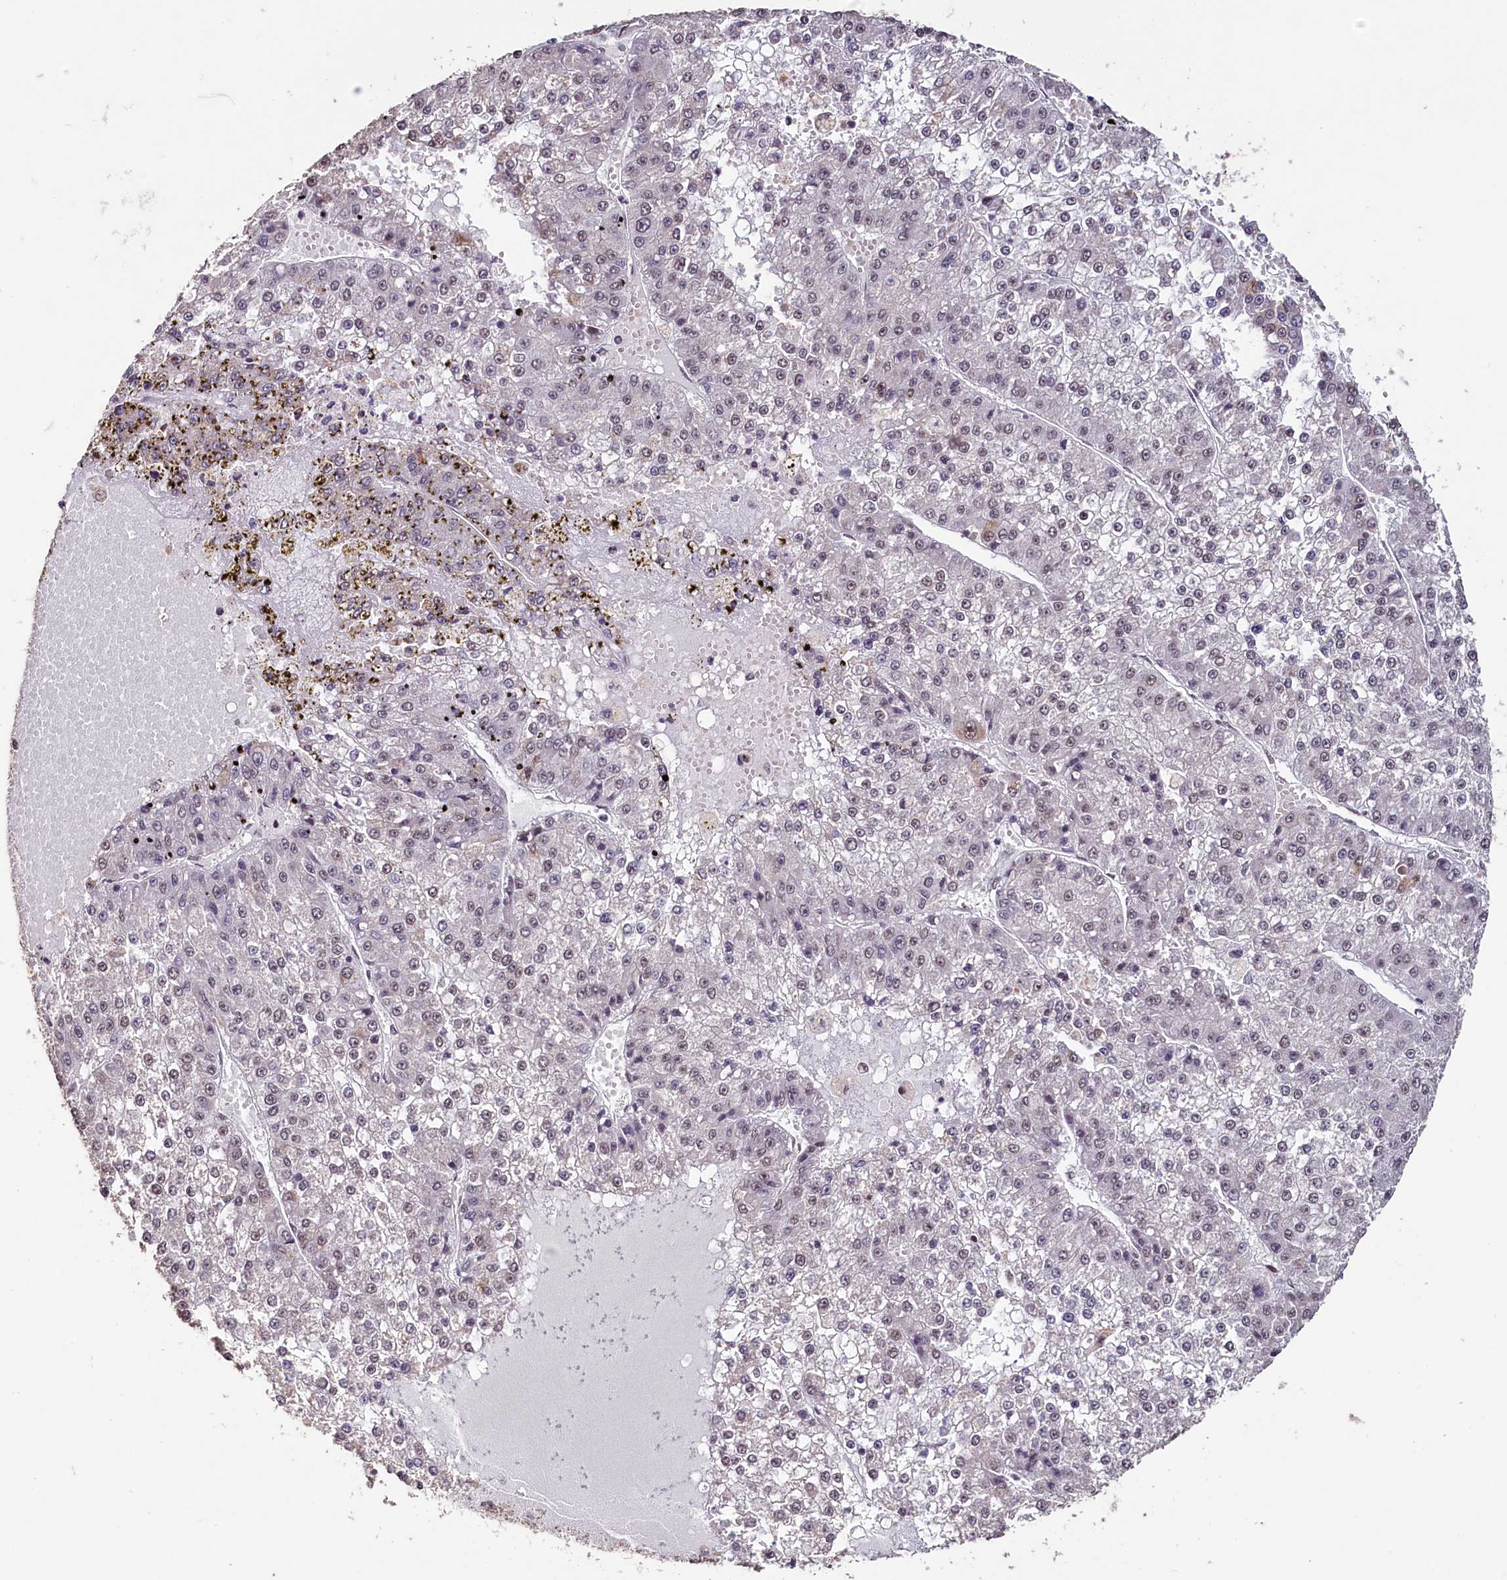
{"staining": {"intensity": "weak", "quantity": "25%-75%", "location": "nuclear"}, "tissue": "liver cancer", "cell_type": "Tumor cells", "image_type": "cancer", "snomed": [{"axis": "morphology", "description": "Carcinoma, Hepatocellular, NOS"}, {"axis": "topography", "description": "Liver"}], "caption": "This is an image of IHC staining of liver cancer, which shows weak positivity in the nuclear of tumor cells.", "gene": "PDE6D", "patient": {"sex": "female", "age": 73}}